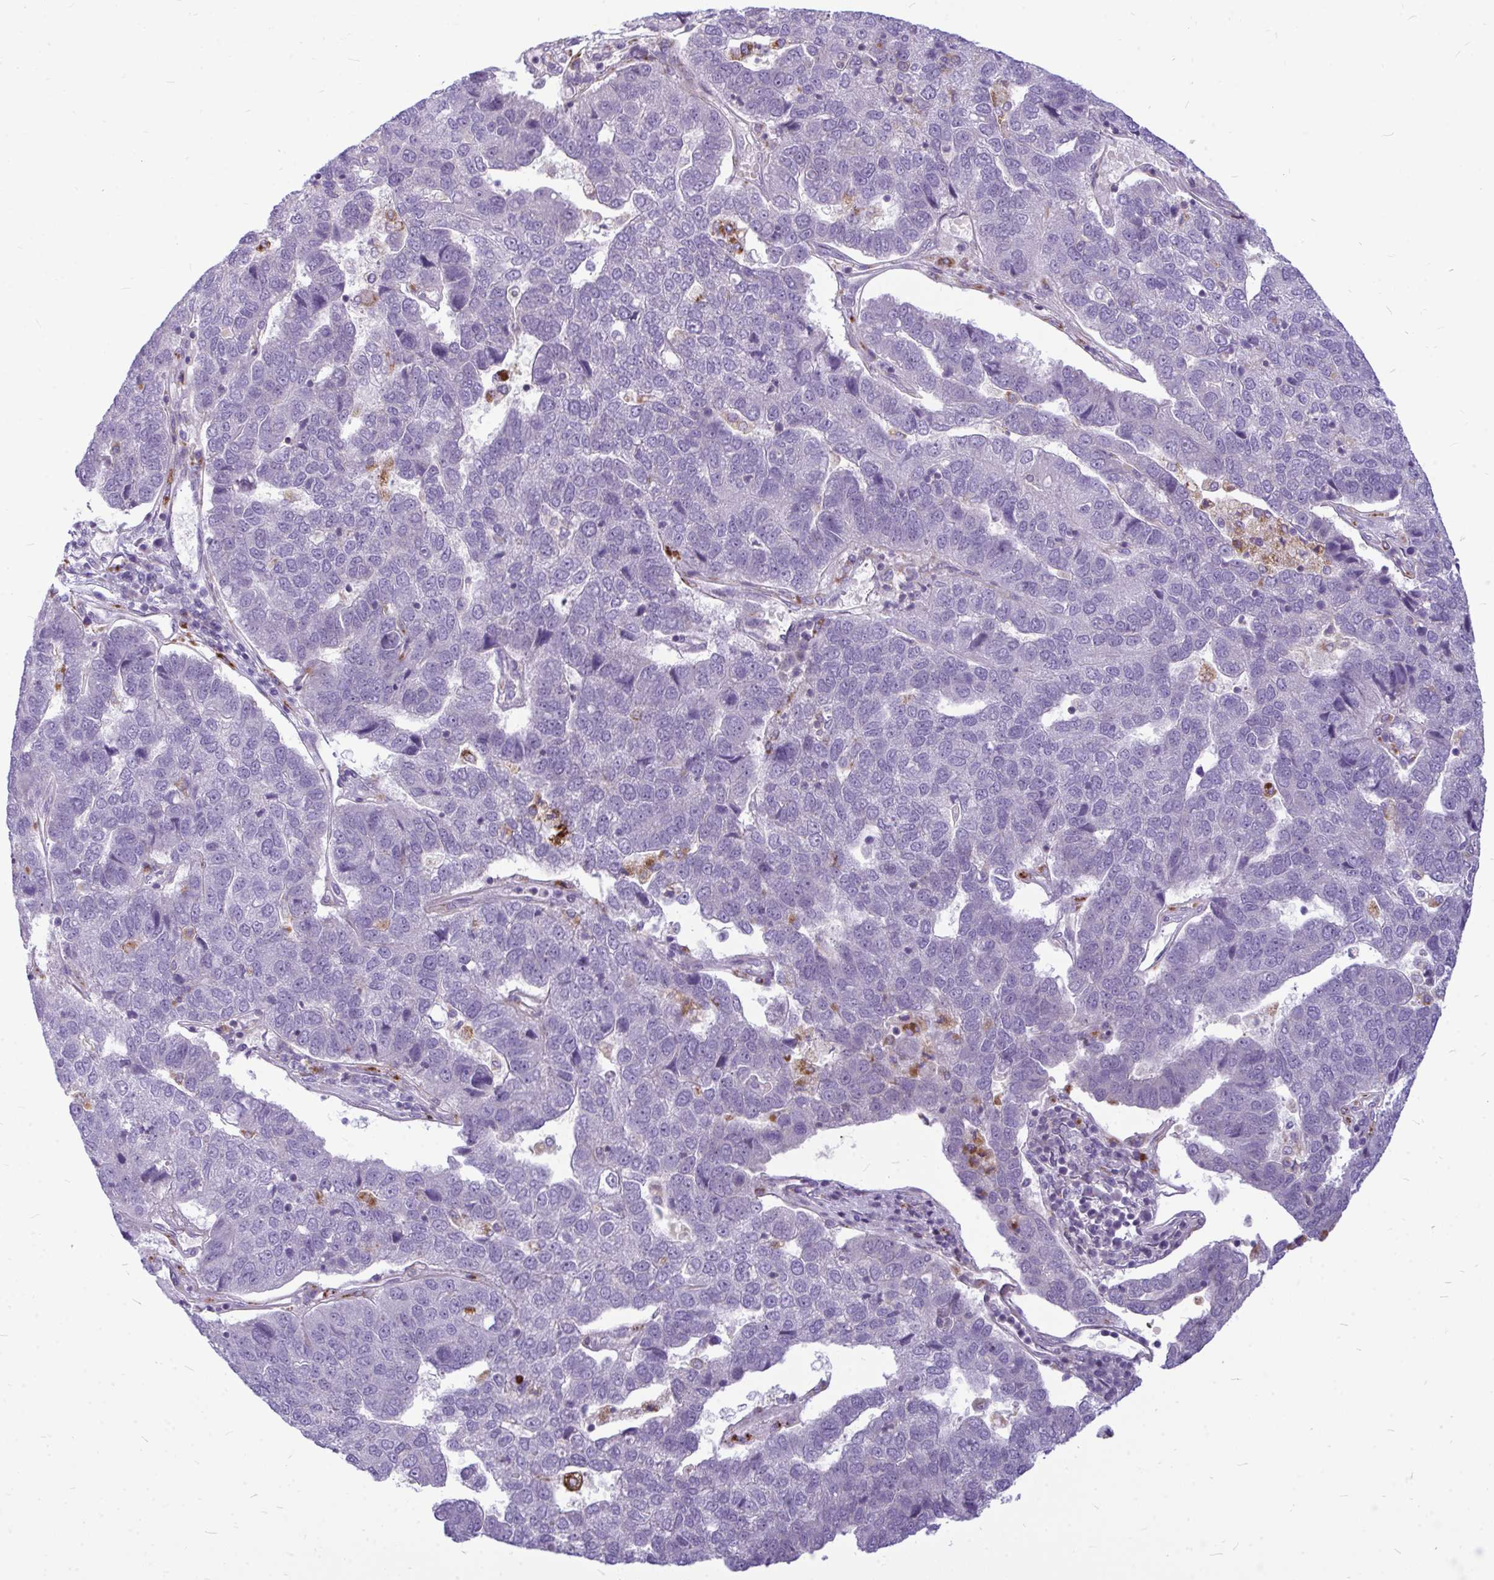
{"staining": {"intensity": "moderate", "quantity": "<25%", "location": "cytoplasmic/membranous"}, "tissue": "pancreatic cancer", "cell_type": "Tumor cells", "image_type": "cancer", "snomed": [{"axis": "morphology", "description": "Adenocarcinoma, NOS"}, {"axis": "topography", "description": "Pancreas"}], "caption": "A brown stain labels moderate cytoplasmic/membranous expression of a protein in human pancreatic adenocarcinoma tumor cells. (IHC, brightfield microscopy, high magnification).", "gene": "ZSCAN25", "patient": {"sex": "female", "age": 61}}